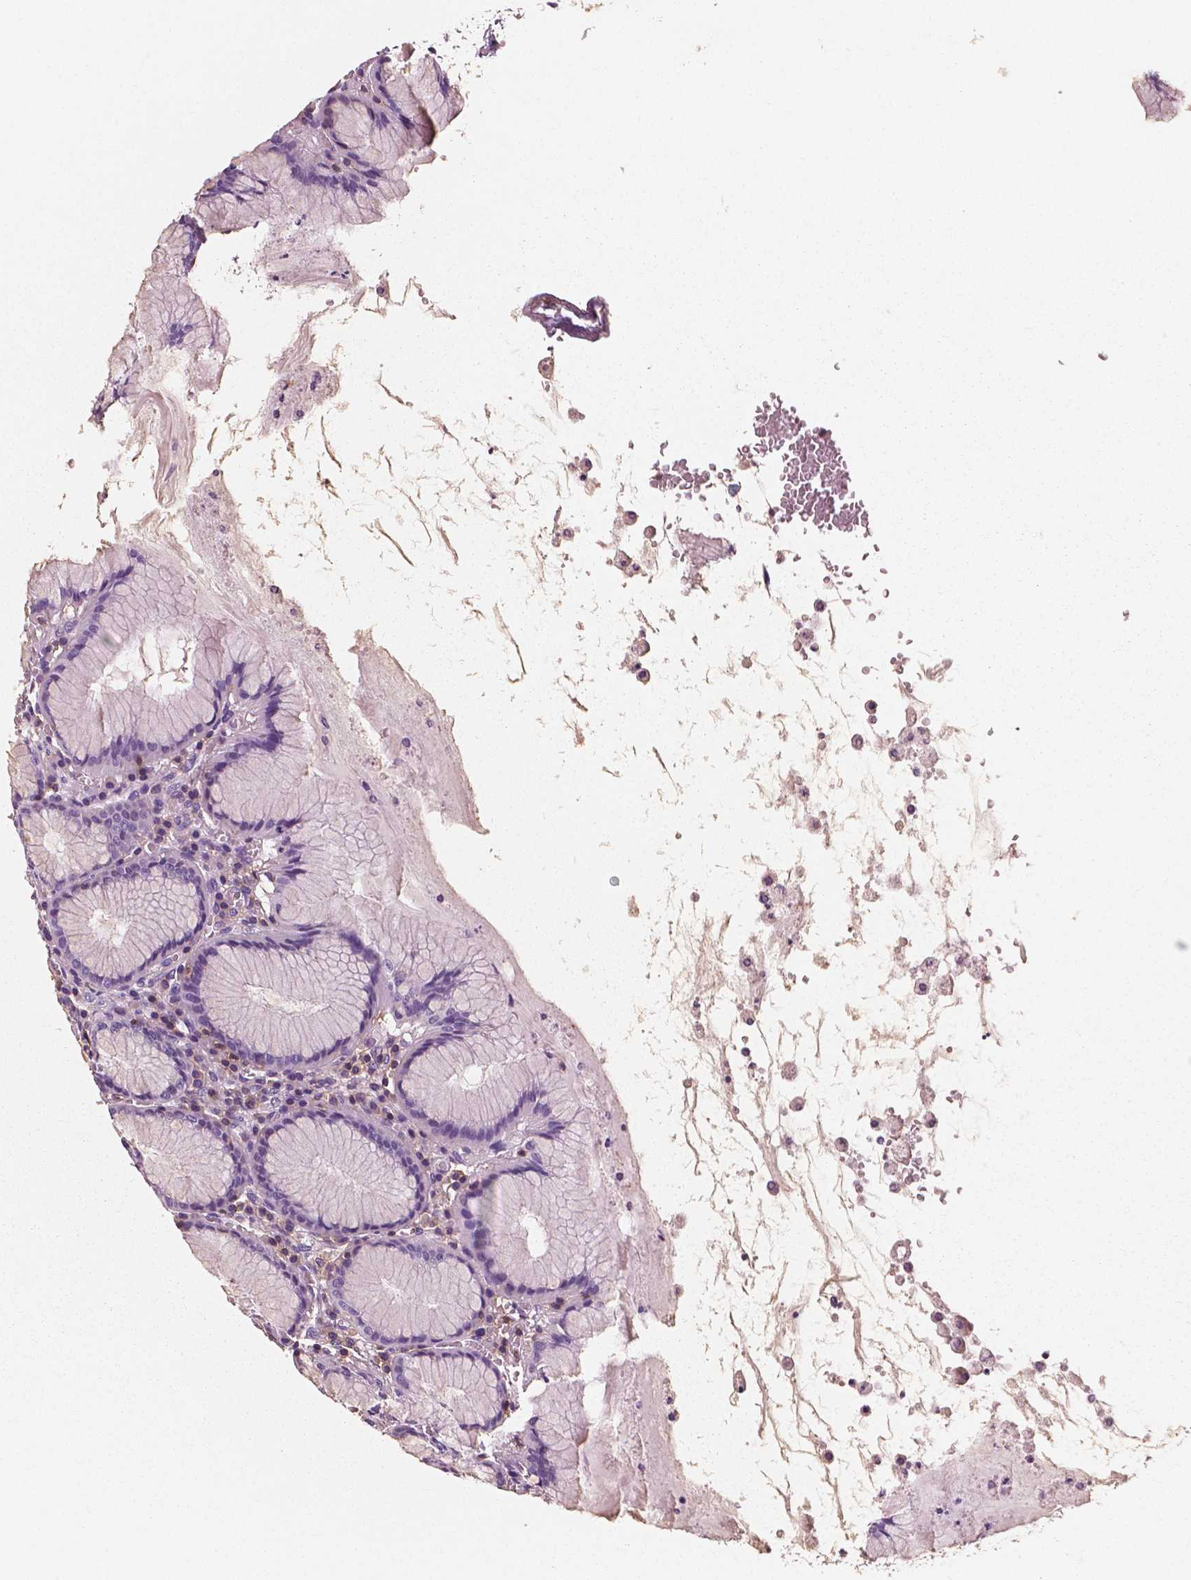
{"staining": {"intensity": "negative", "quantity": "none", "location": "none"}, "tissue": "stomach", "cell_type": "Glandular cells", "image_type": "normal", "snomed": [{"axis": "morphology", "description": "Normal tissue, NOS"}, {"axis": "topography", "description": "Stomach"}], "caption": "A high-resolution photomicrograph shows immunohistochemistry staining of unremarkable stomach, which exhibits no significant positivity in glandular cells. (Immunohistochemistry, brightfield microscopy, high magnification).", "gene": "PTPRC", "patient": {"sex": "male", "age": 55}}